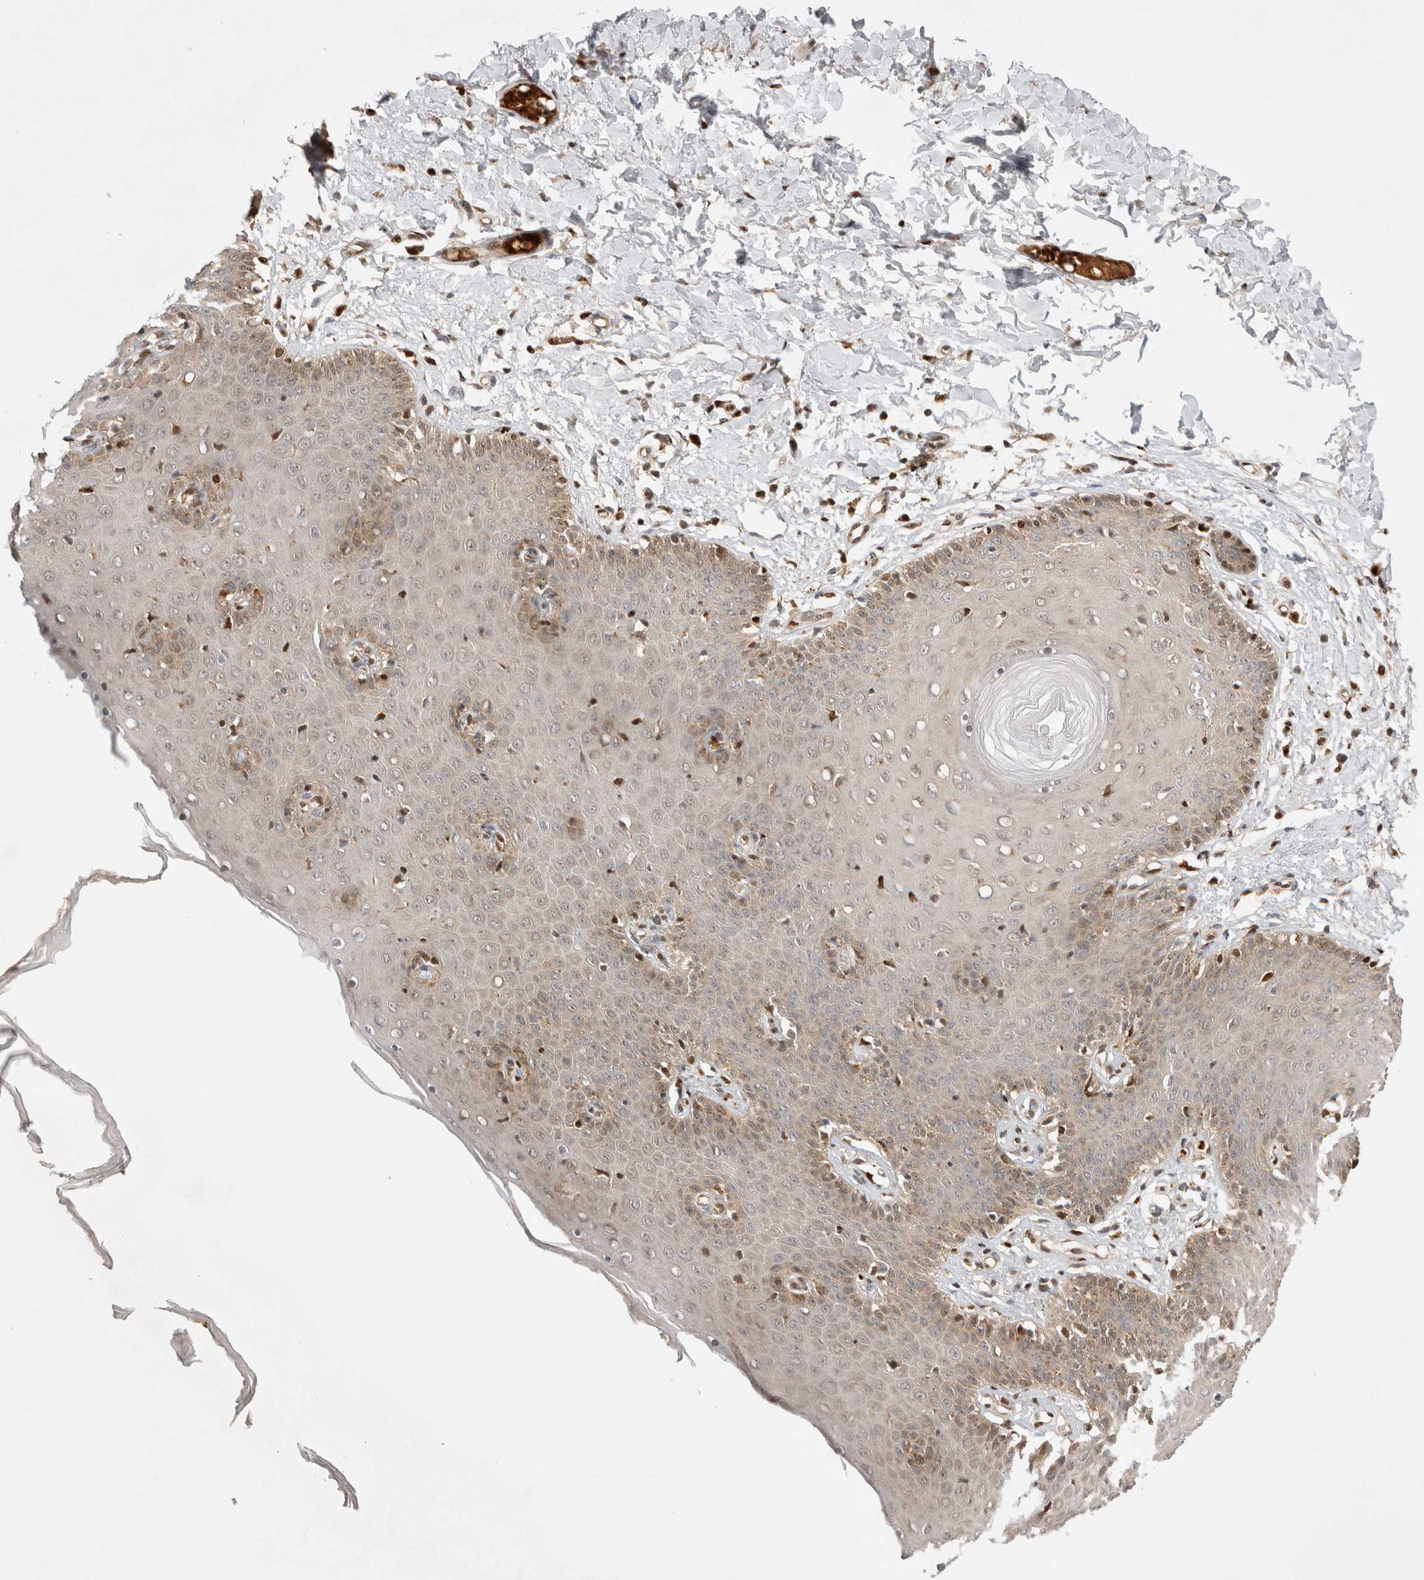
{"staining": {"intensity": "moderate", "quantity": "25%-75%", "location": "cytoplasmic/membranous"}, "tissue": "skin", "cell_type": "Epidermal cells", "image_type": "normal", "snomed": [{"axis": "morphology", "description": "Normal tissue, NOS"}, {"axis": "topography", "description": "Vulva"}], "caption": "Skin stained with immunohistochemistry (IHC) demonstrates moderate cytoplasmic/membranous staining in approximately 25%-75% of epidermal cells. Ihc stains the protein of interest in brown and the nuclei are stained blue.", "gene": "OTUD6B", "patient": {"sex": "female", "age": 66}}